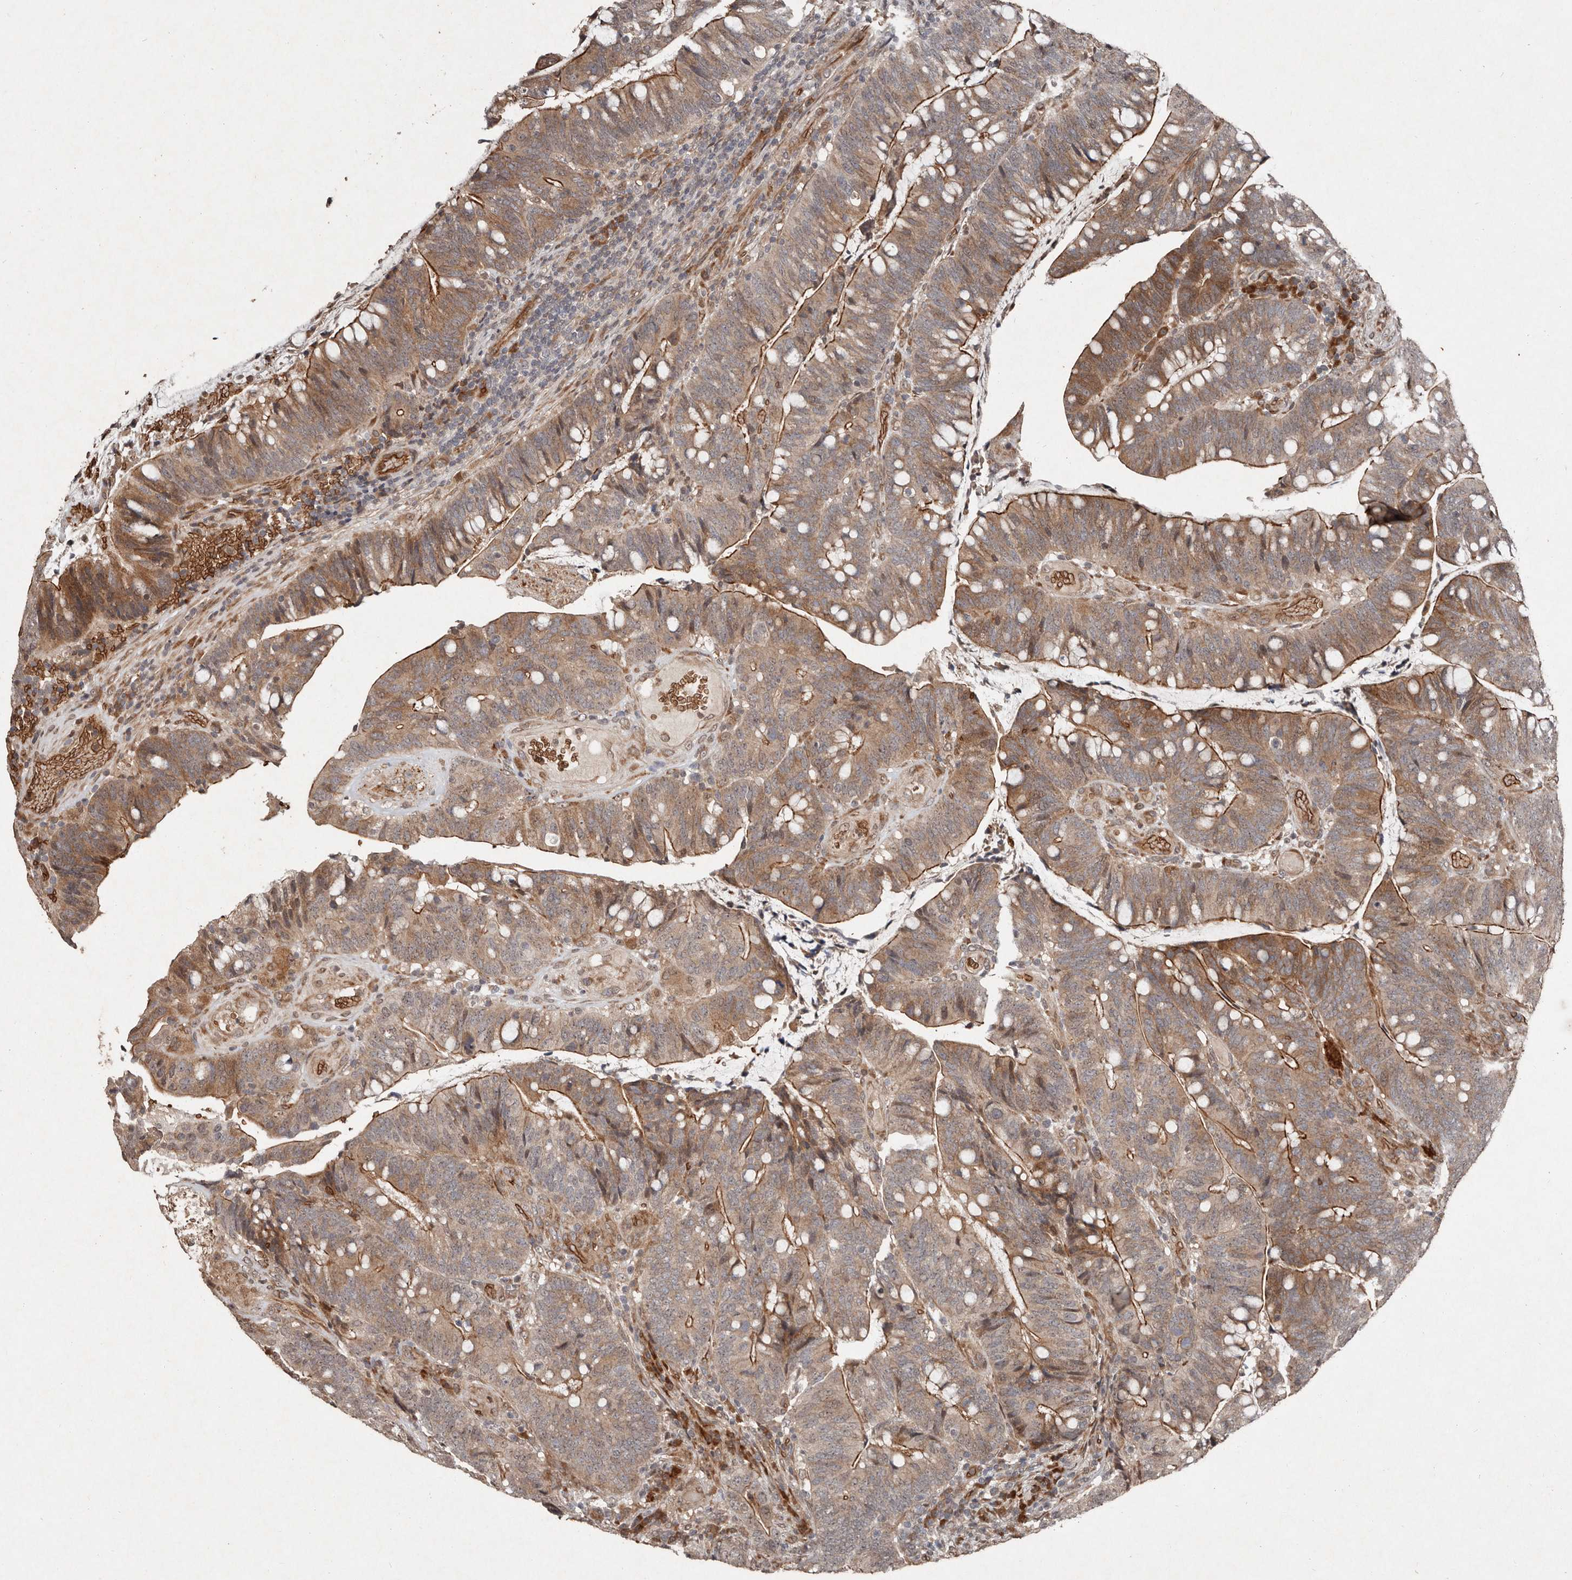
{"staining": {"intensity": "moderate", "quantity": ">75%", "location": "cytoplasmic/membranous"}, "tissue": "colorectal cancer", "cell_type": "Tumor cells", "image_type": "cancer", "snomed": [{"axis": "morphology", "description": "Adenocarcinoma, NOS"}, {"axis": "topography", "description": "Colon"}], "caption": "Colorectal adenocarcinoma stained for a protein (brown) demonstrates moderate cytoplasmic/membranous positive expression in approximately >75% of tumor cells.", "gene": "DIP2C", "patient": {"sex": "female", "age": 66}}